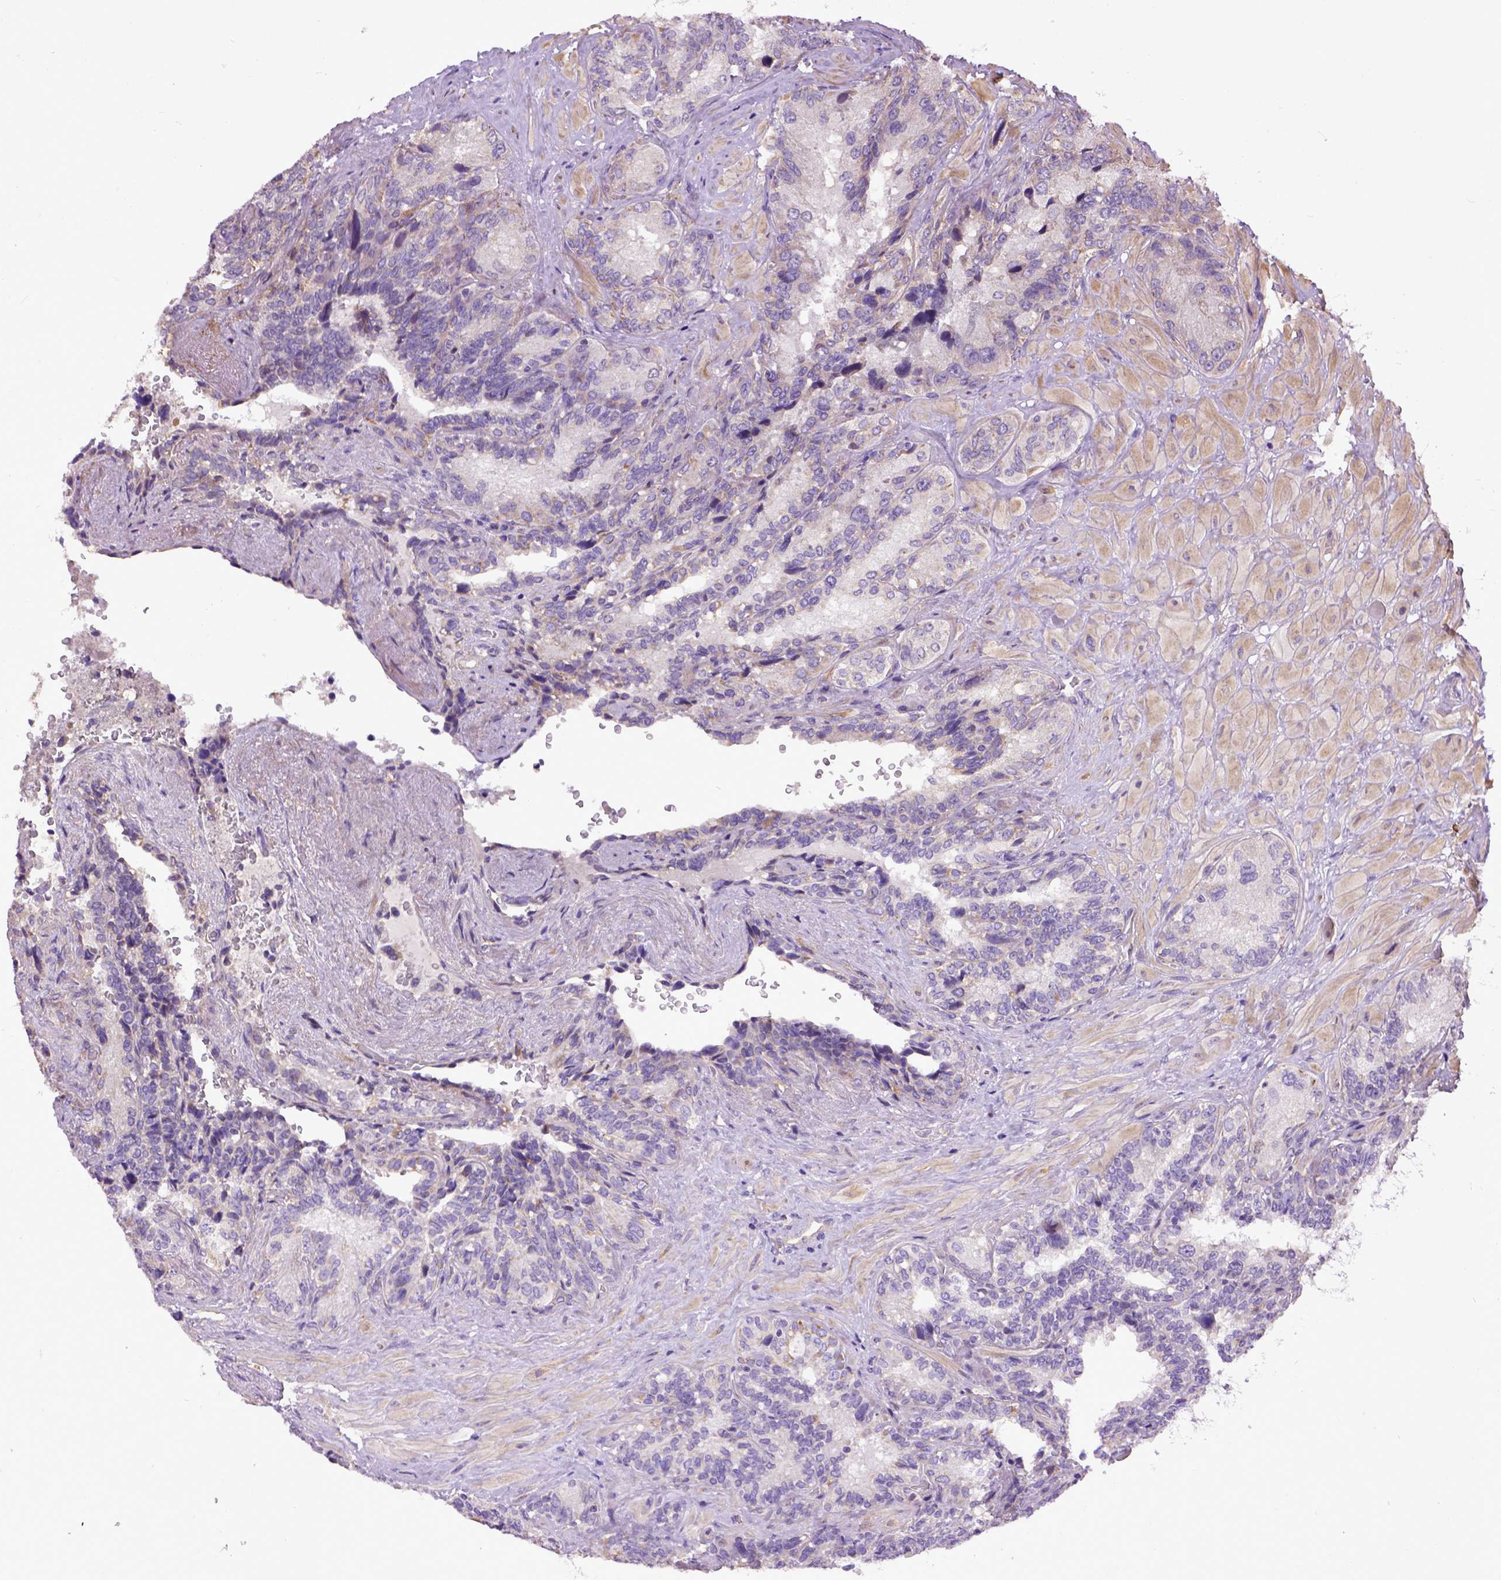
{"staining": {"intensity": "negative", "quantity": "none", "location": "none"}, "tissue": "seminal vesicle", "cell_type": "Glandular cells", "image_type": "normal", "snomed": [{"axis": "morphology", "description": "Normal tissue, NOS"}, {"axis": "topography", "description": "Seminal veicle"}], "caption": "IHC photomicrograph of benign seminal vesicle: human seminal vesicle stained with DAB displays no significant protein expression in glandular cells.", "gene": "ENG", "patient": {"sex": "male", "age": 69}}